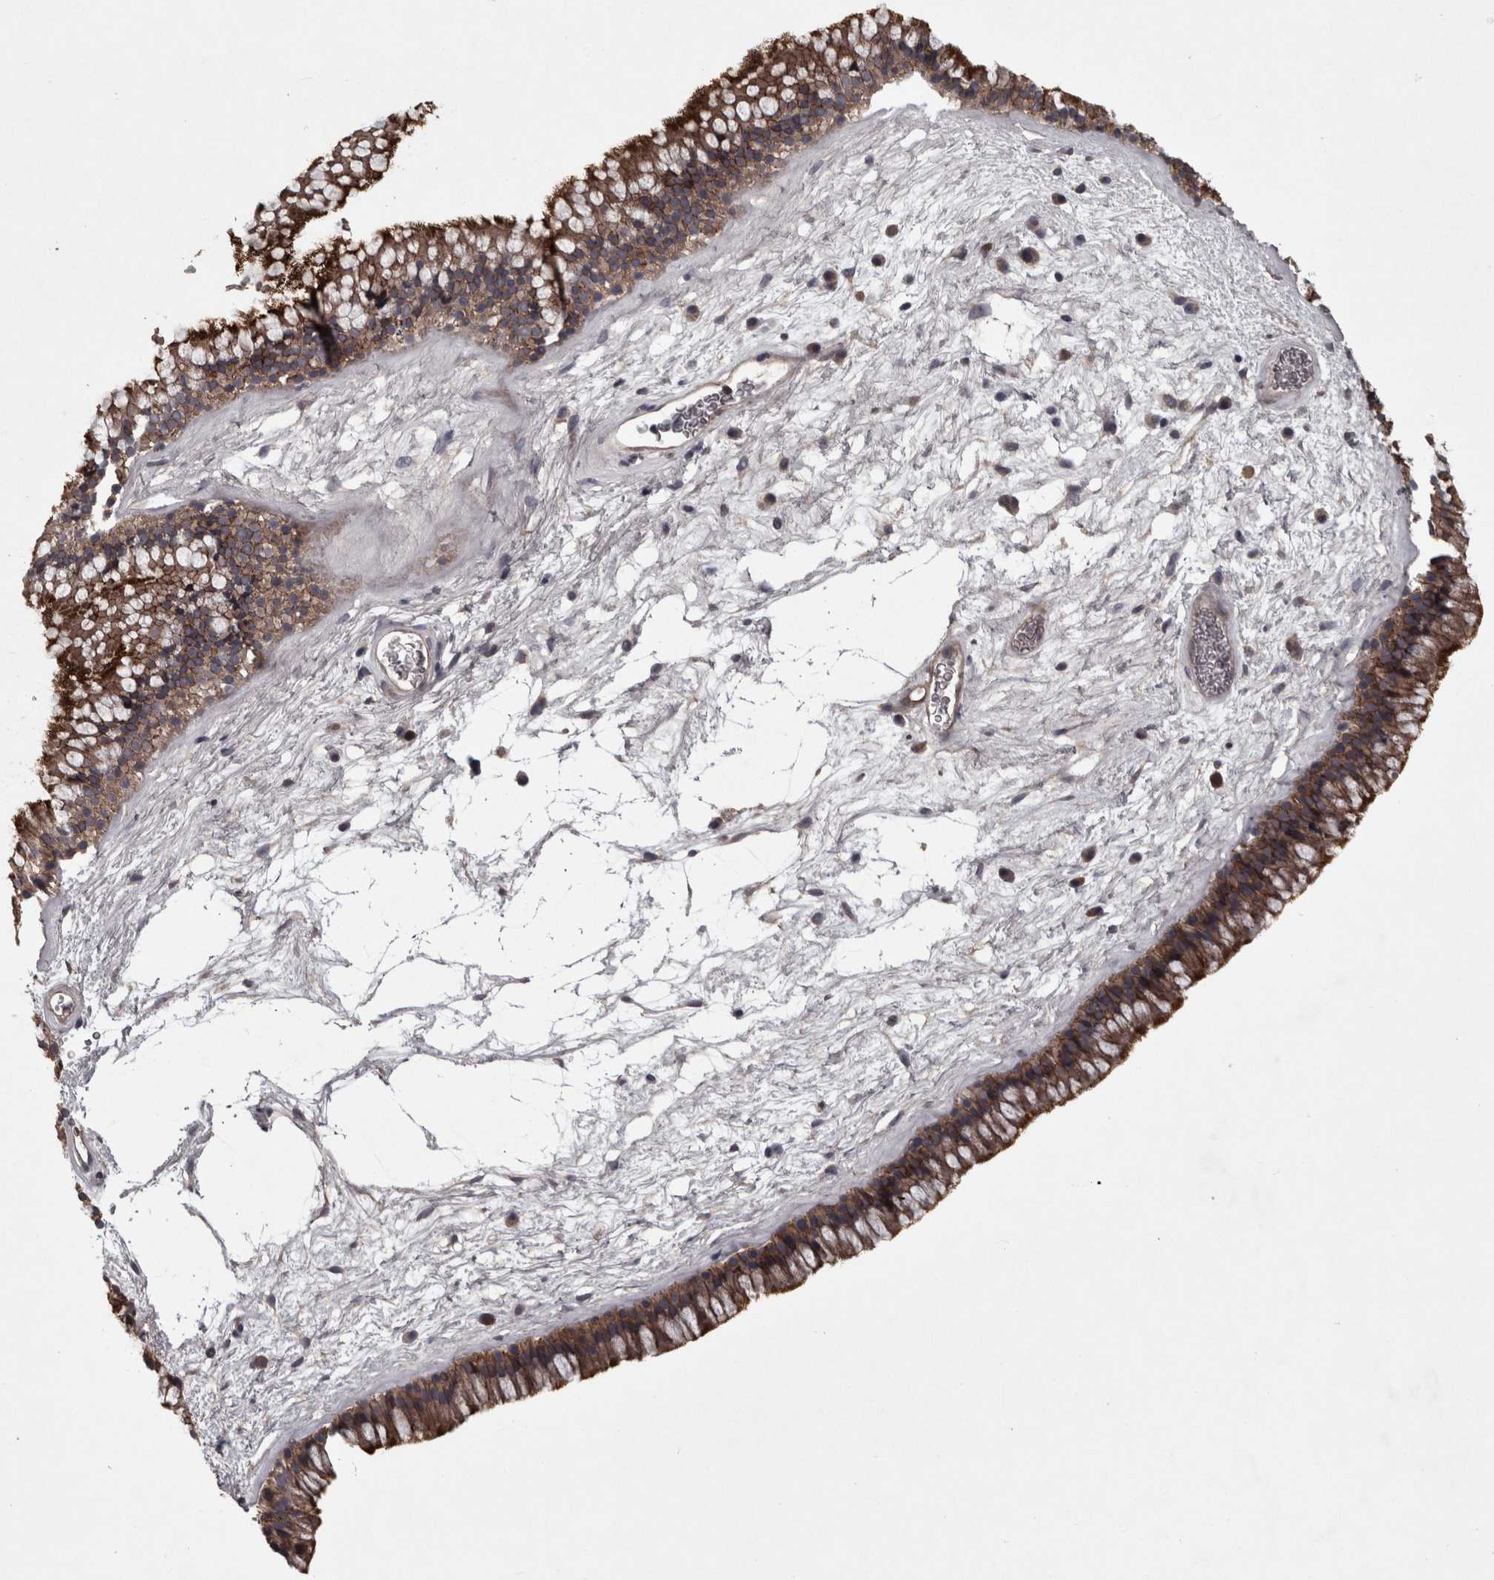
{"staining": {"intensity": "moderate", "quantity": ">75%", "location": "cytoplasmic/membranous"}, "tissue": "nasopharynx", "cell_type": "Respiratory epithelial cells", "image_type": "normal", "snomed": [{"axis": "morphology", "description": "Normal tissue, NOS"}, {"axis": "morphology", "description": "Inflammation, NOS"}, {"axis": "topography", "description": "Nasopharynx"}], "caption": "Moderate cytoplasmic/membranous positivity for a protein is present in about >75% of respiratory epithelial cells of unremarkable nasopharynx using immunohistochemistry.", "gene": "PCDH17", "patient": {"sex": "male", "age": 48}}